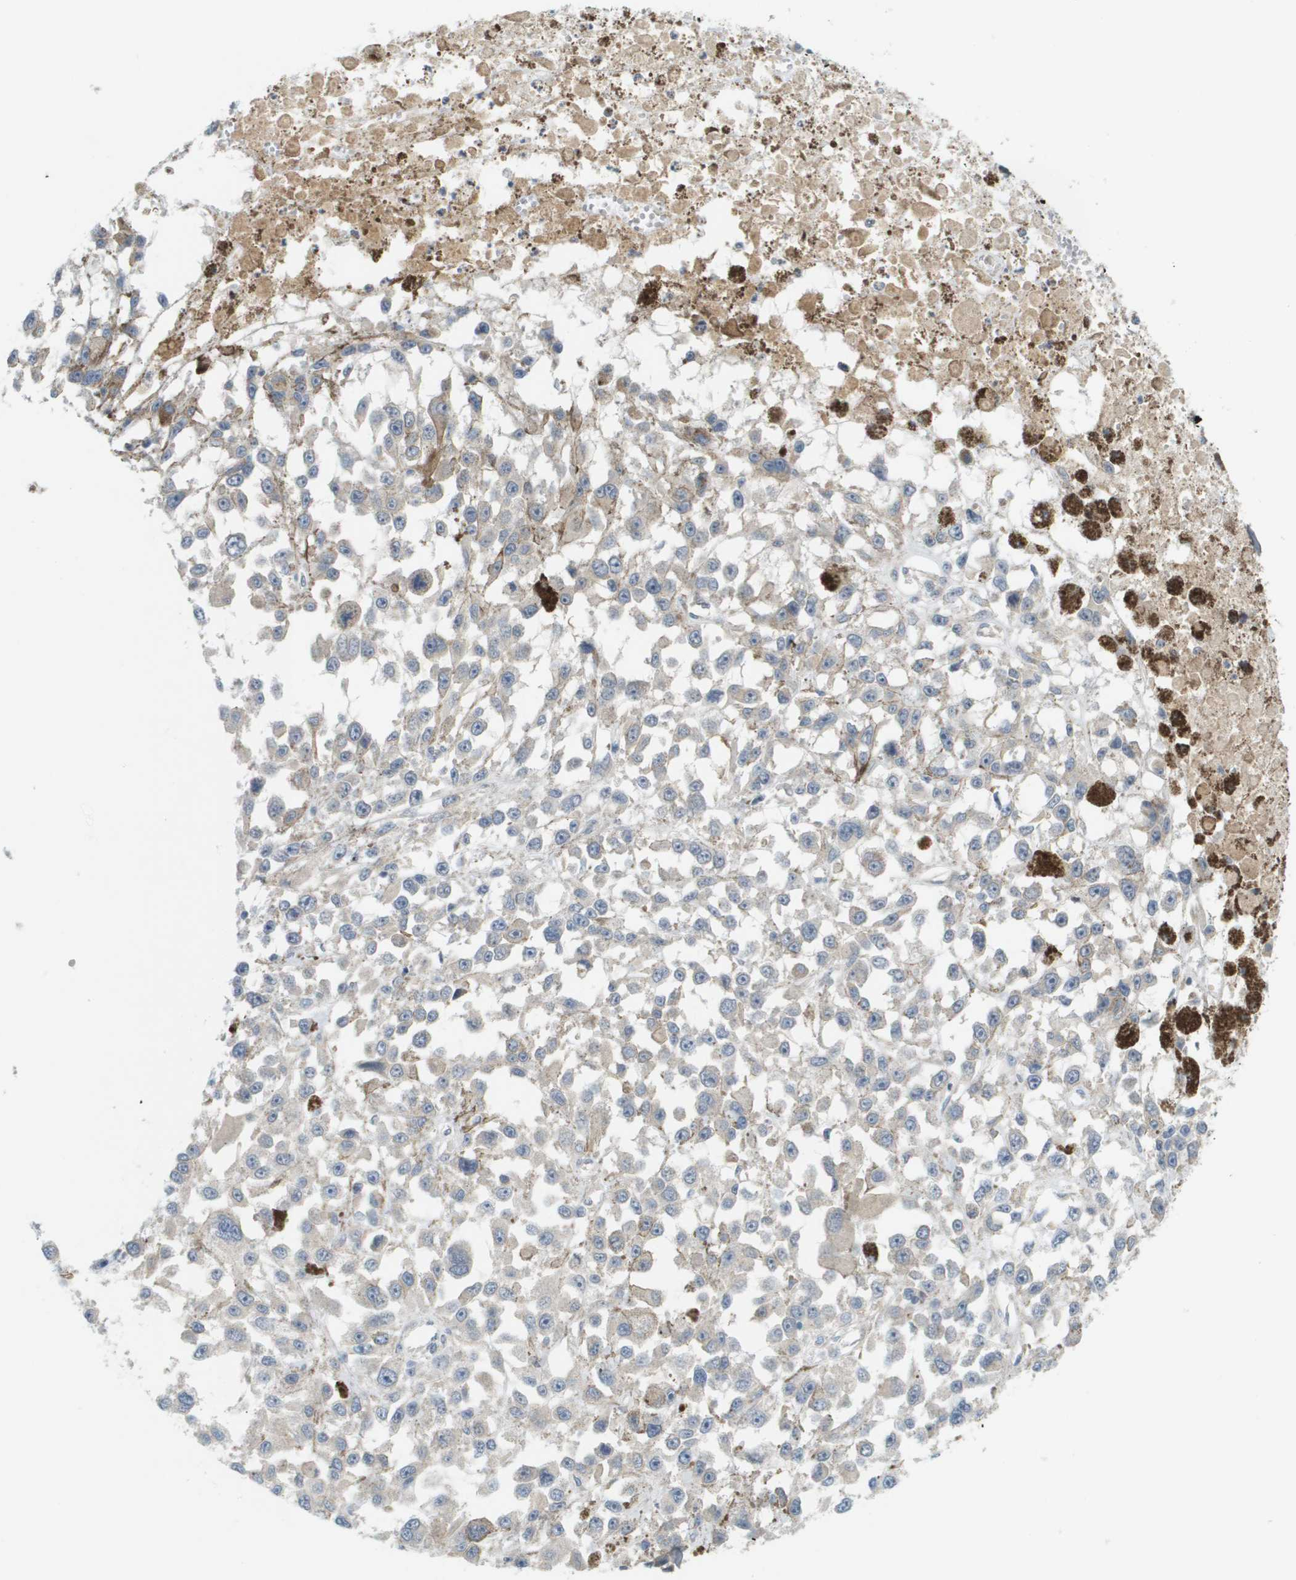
{"staining": {"intensity": "negative", "quantity": "none", "location": "none"}, "tissue": "melanoma", "cell_type": "Tumor cells", "image_type": "cancer", "snomed": [{"axis": "morphology", "description": "Malignant melanoma, Metastatic site"}, {"axis": "topography", "description": "Lymph node"}], "caption": "An immunohistochemistry photomicrograph of malignant melanoma (metastatic site) is shown. There is no staining in tumor cells of malignant melanoma (metastatic site).", "gene": "PROC", "patient": {"sex": "male", "age": 59}}